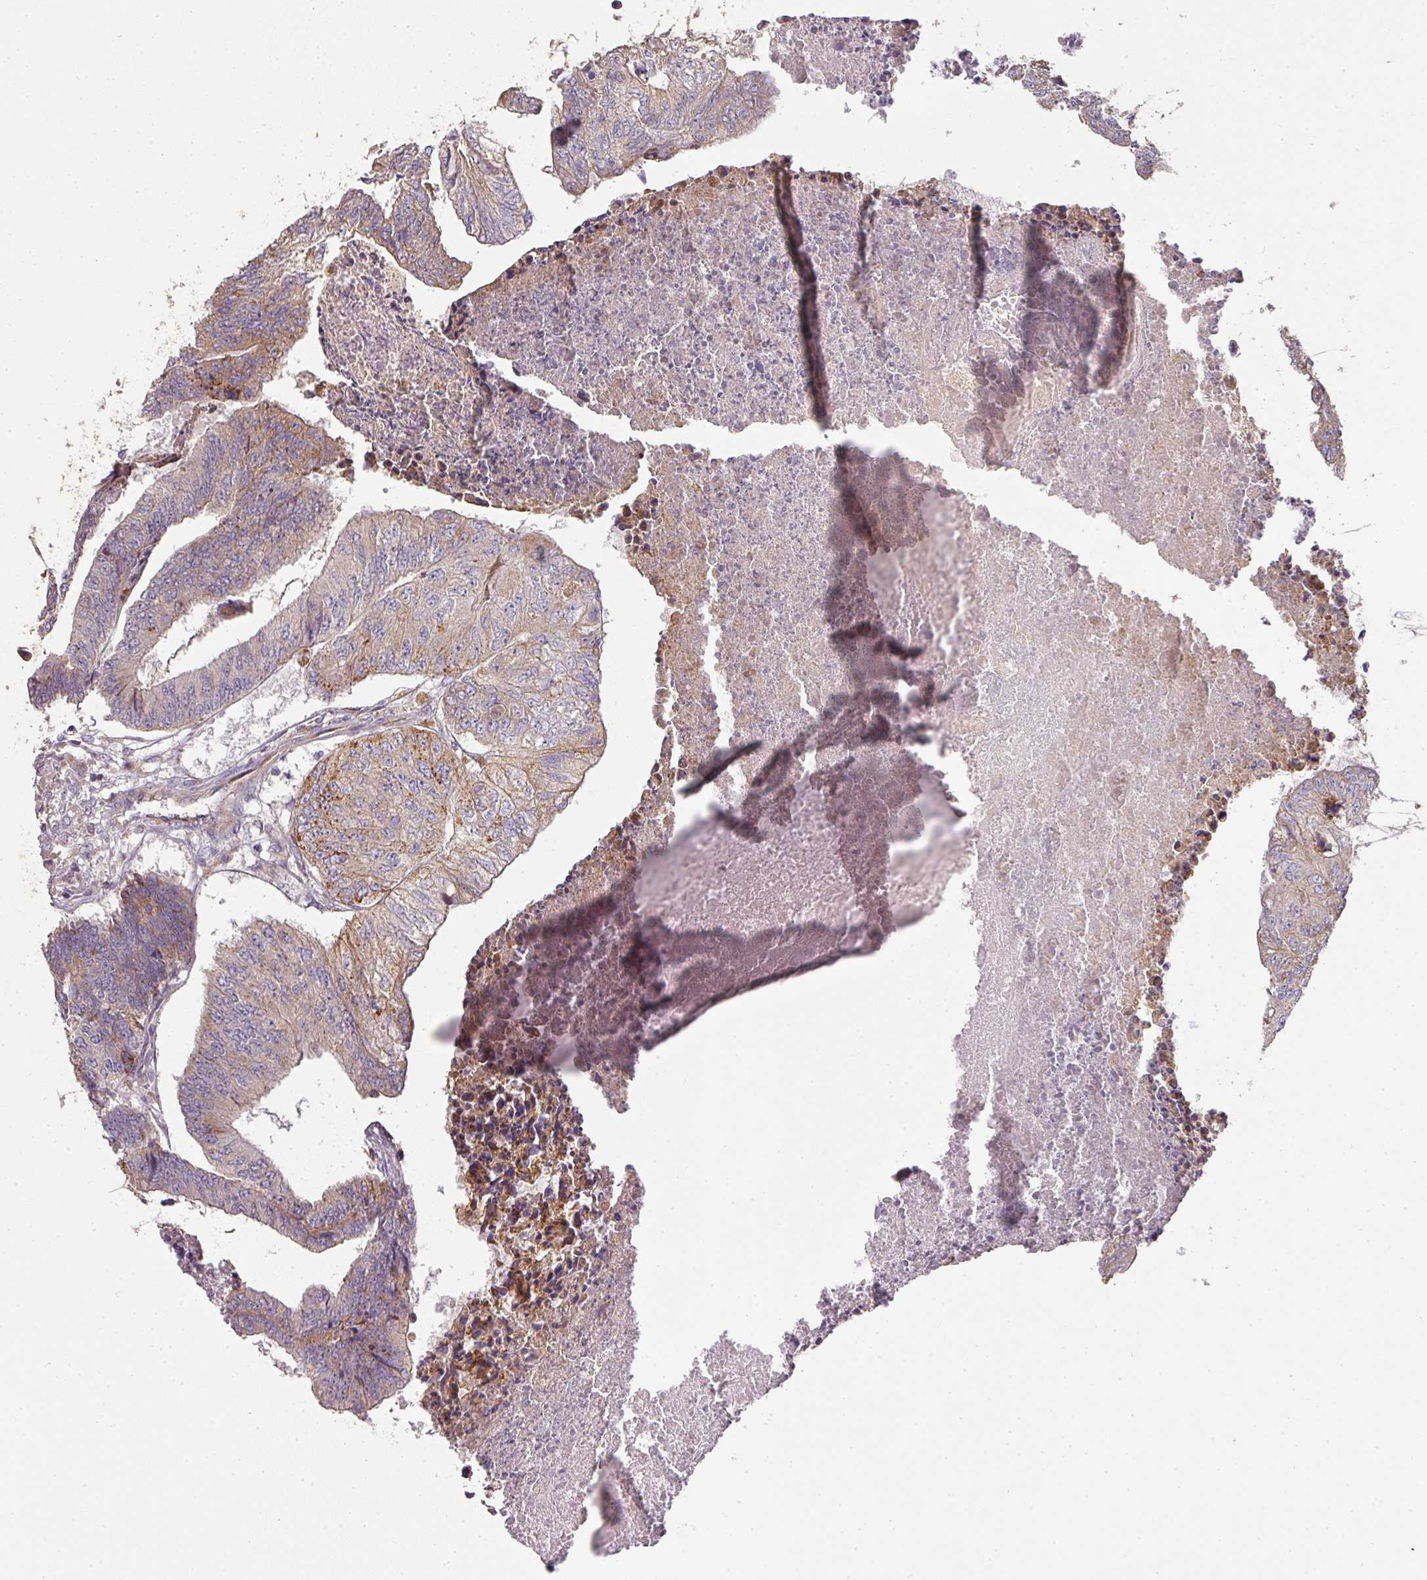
{"staining": {"intensity": "moderate", "quantity": "<25%", "location": "cytoplasmic/membranous"}, "tissue": "colorectal cancer", "cell_type": "Tumor cells", "image_type": "cancer", "snomed": [{"axis": "morphology", "description": "Adenocarcinoma, NOS"}, {"axis": "topography", "description": "Colon"}], "caption": "Tumor cells demonstrate moderate cytoplasmic/membranous expression in about <25% of cells in colorectal cancer (adenocarcinoma). (Brightfield microscopy of DAB IHC at high magnification).", "gene": "PCDH1", "patient": {"sex": "female", "age": 67}}